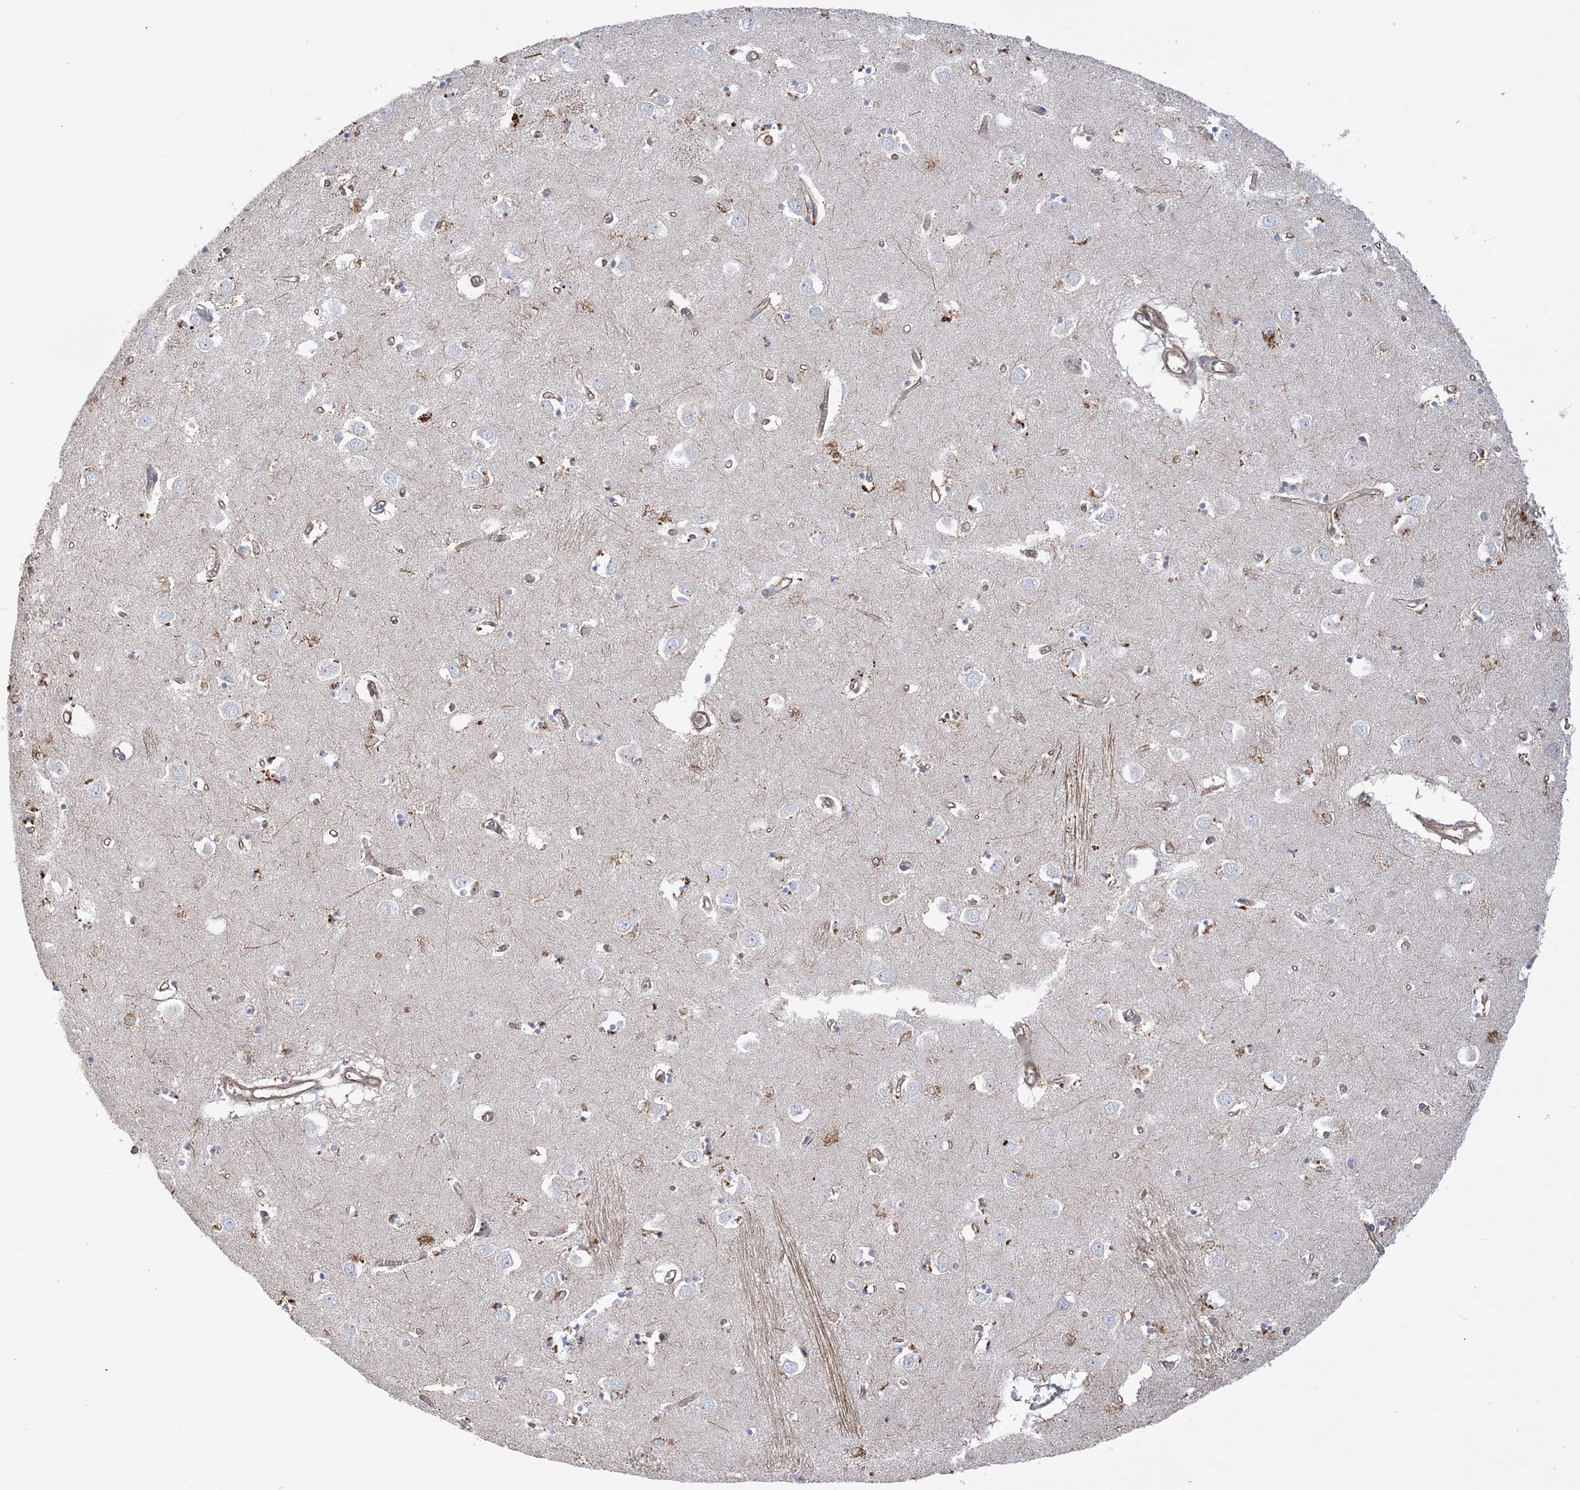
{"staining": {"intensity": "weak", "quantity": "<25%", "location": "cytoplasmic/membranous"}, "tissue": "caudate", "cell_type": "Glial cells", "image_type": "normal", "snomed": [{"axis": "morphology", "description": "Normal tissue, NOS"}, {"axis": "topography", "description": "Lateral ventricle wall"}], "caption": "IHC photomicrograph of normal caudate: caudate stained with DAB reveals no significant protein staining in glial cells. Nuclei are stained in blue.", "gene": "ZNF821", "patient": {"sex": "male", "age": 70}}